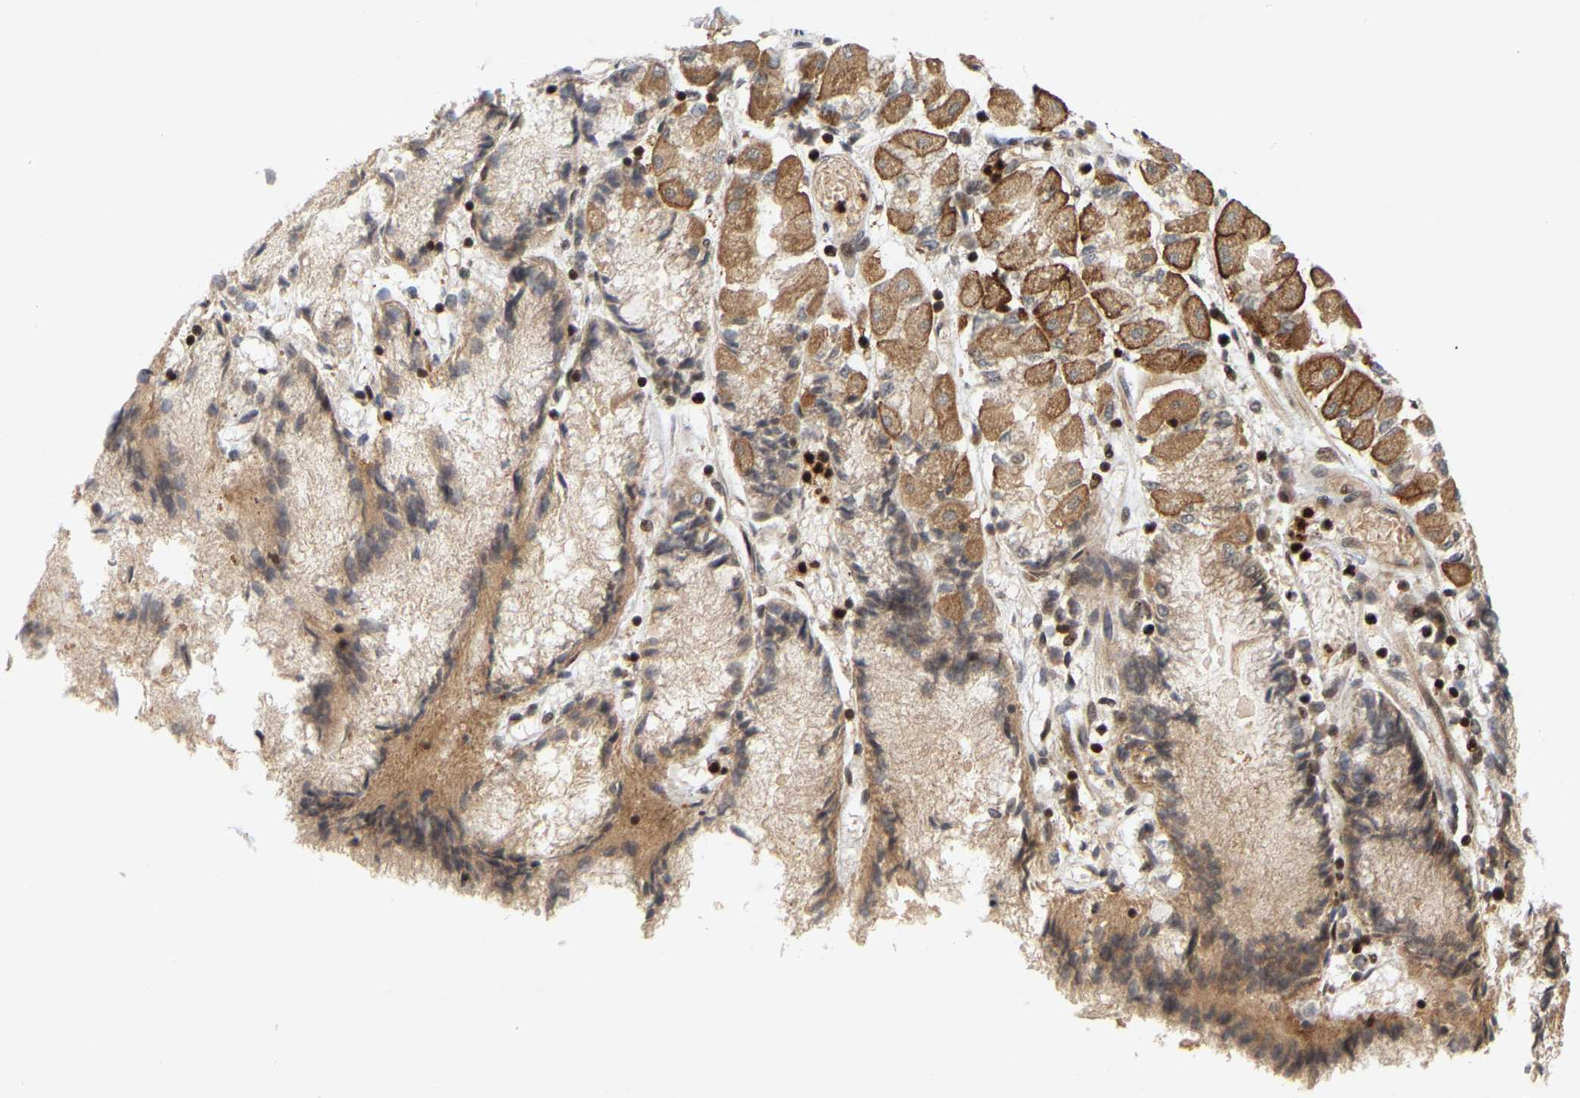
{"staining": {"intensity": "moderate", "quantity": ">75%", "location": "cytoplasmic/membranous"}, "tissue": "stomach cancer", "cell_type": "Tumor cells", "image_type": "cancer", "snomed": [{"axis": "morphology", "description": "Normal tissue, NOS"}, {"axis": "morphology", "description": "Adenocarcinoma, NOS"}, {"axis": "topography", "description": "Stomach, upper"}, {"axis": "topography", "description": "Stomach"}], "caption": "IHC (DAB) staining of stomach cancer (adenocarcinoma) shows moderate cytoplasmic/membranous protein positivity in about >75% of tumor cells.", "gene": "NFE2L2", "patient": {"sex": "male", "age": 59}}